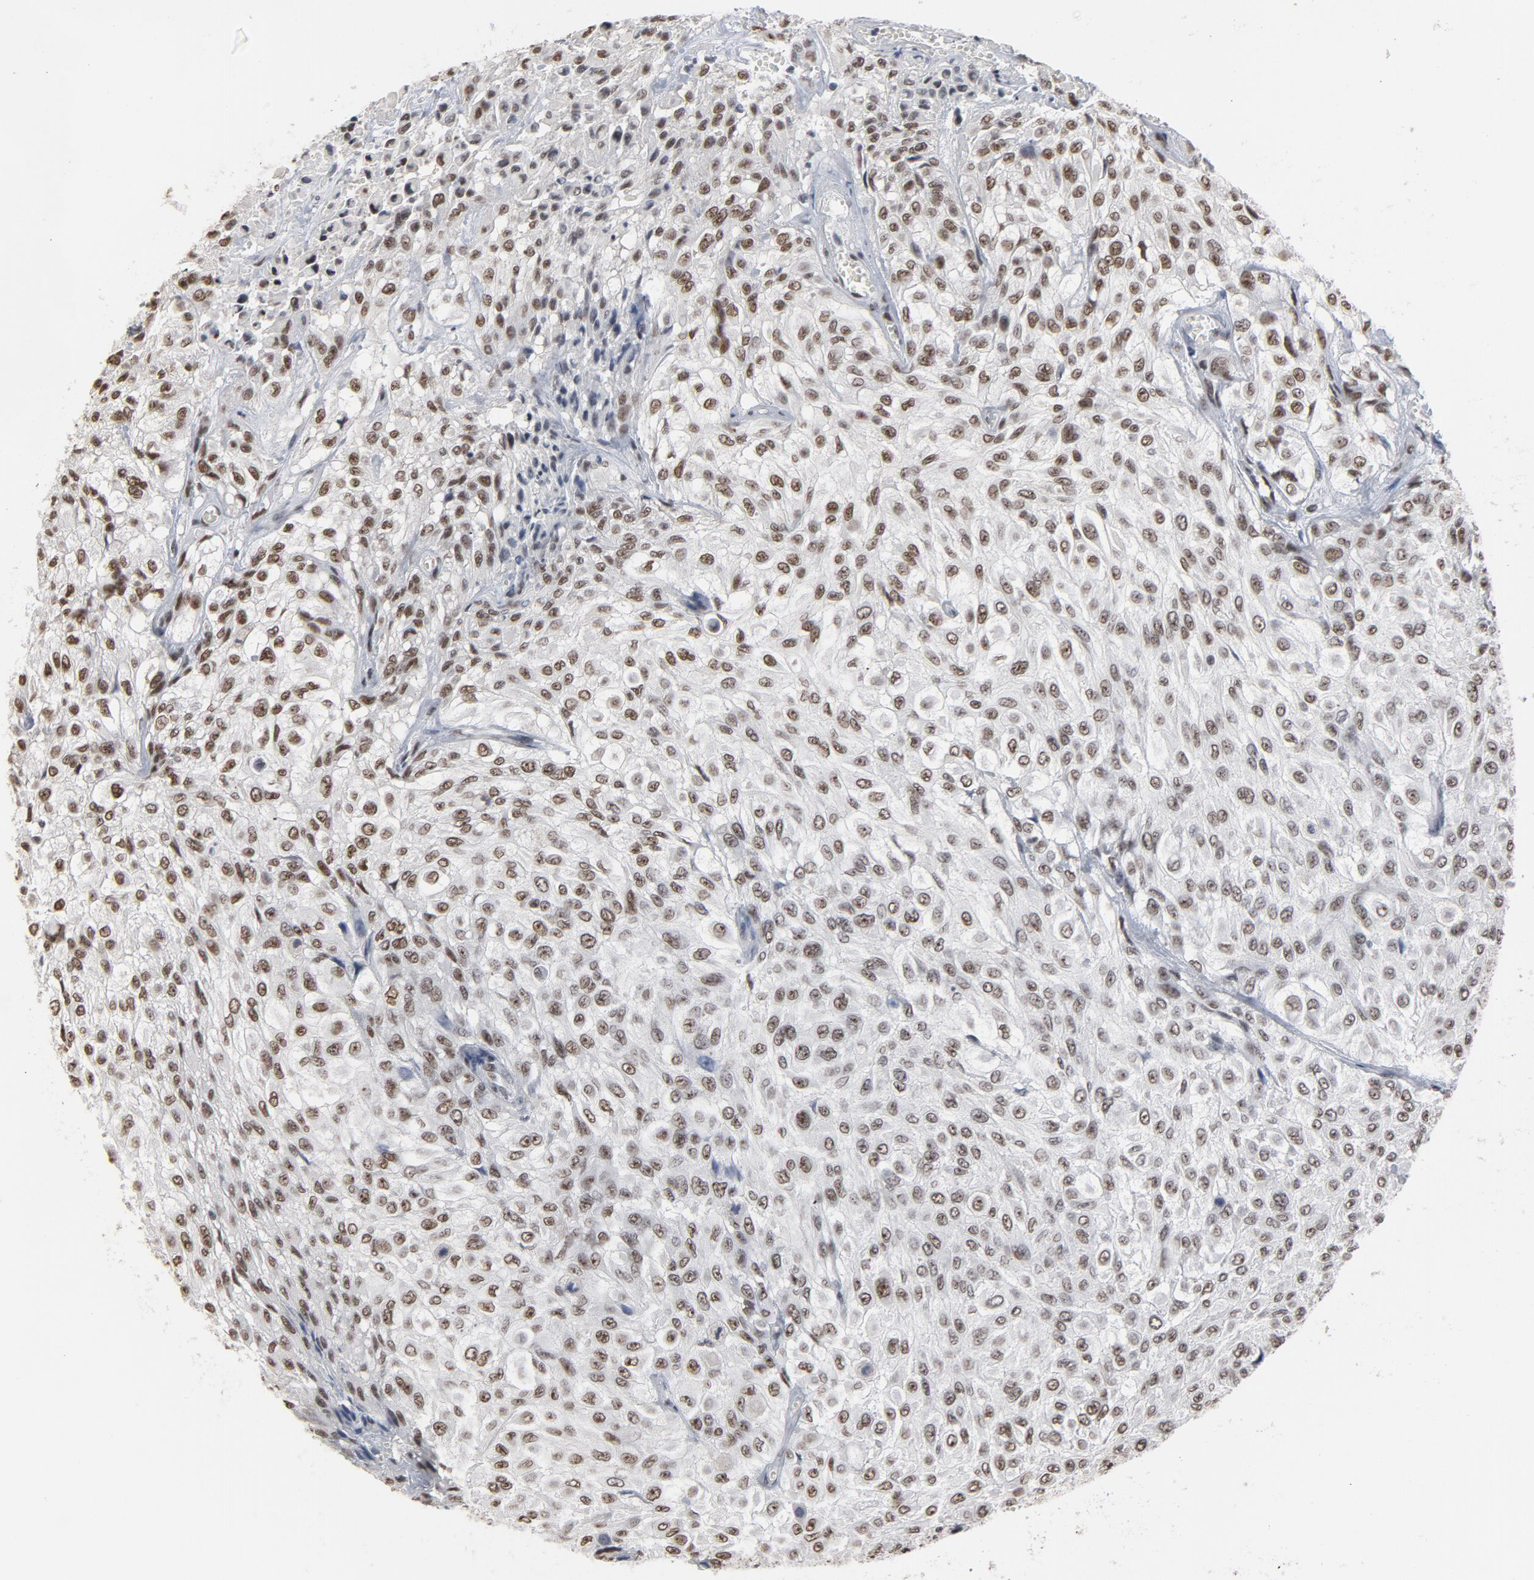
{"staining": {"intensity": "moderate", "quantity": ">75%", "location": "nuclear"}, "tissue": "urothelial cancer", "cell_type": "Tumor cells", "image_type": "cancer", "snomed": [{"axis": "morphology", "description": "Urothelial carcinoma, High grade"}, {"axis": "topography", "description": "Urinary bladder"}], "caption": "Brown immunohistochemical staining in high-grade urothelial carcinoma reveals moderate nuclear positivity in approximately >75% of tumor cells. (brown staining indicates protein expression, while blue staining denotes nuclei).", "gene": "MRE11", "patient": {"sex": "male", "age": 57}}